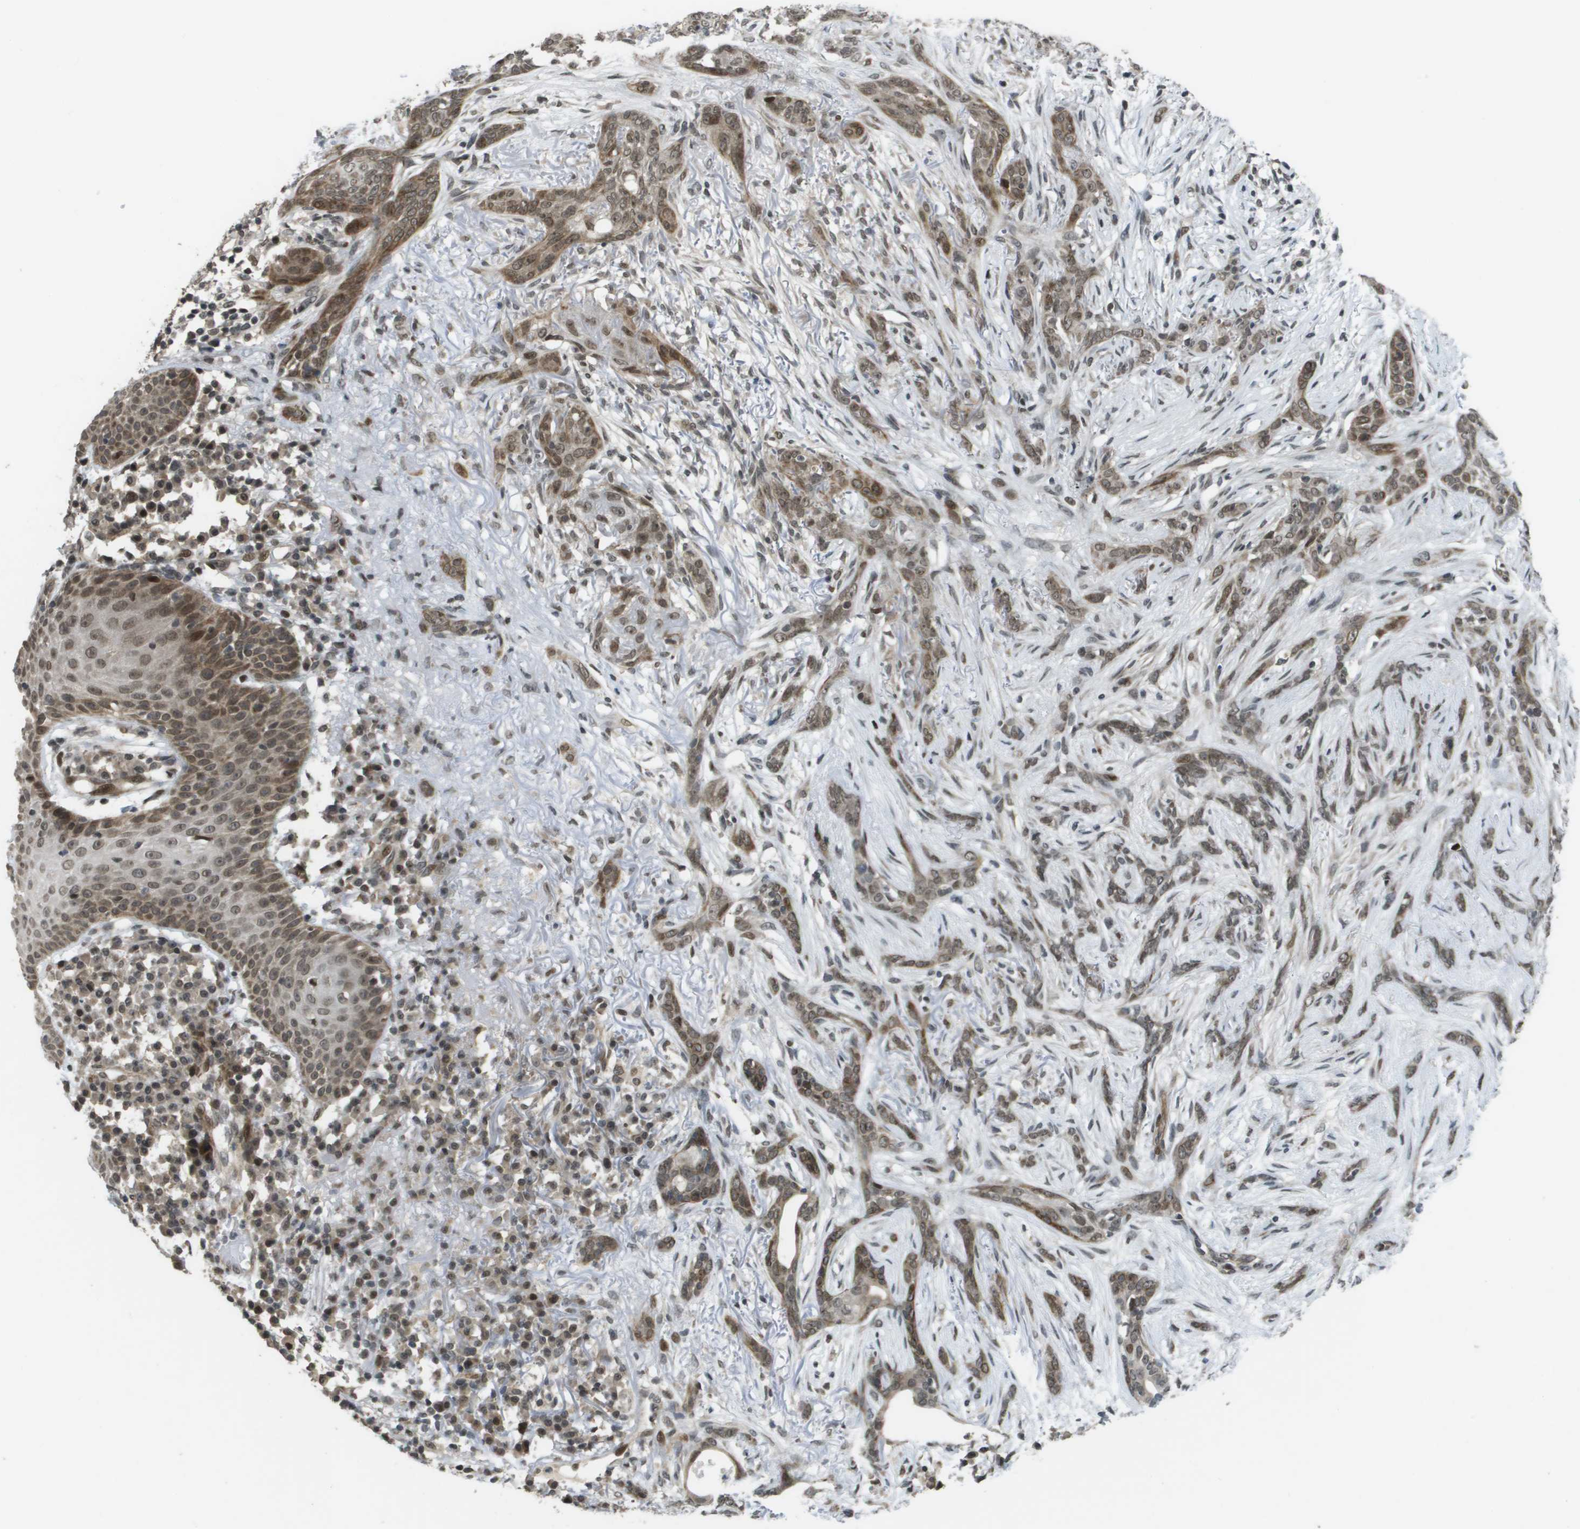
{"staining": {"intensity": "moderate", "quantity": ">75%", "location": "cytoplasmic/membranous,nuclear"}, "tissue": "skin cancer", "cell_type": "Tumor cells", "image_type": "cancer", "snomed": [{"axis": "morphology", "description": "Basal cell carcinoma"}, {"axis": "morphology", "description": "Adnexal tumor, benign"}, {"axis": "topography", "description": "Skin"}], "caption": "Human skin benign adnexal tumor stained with a protein marker shows moderate staining in tumor cells.", "gene": "KAT5", "patient": {"sex": "female", "age": 42}}